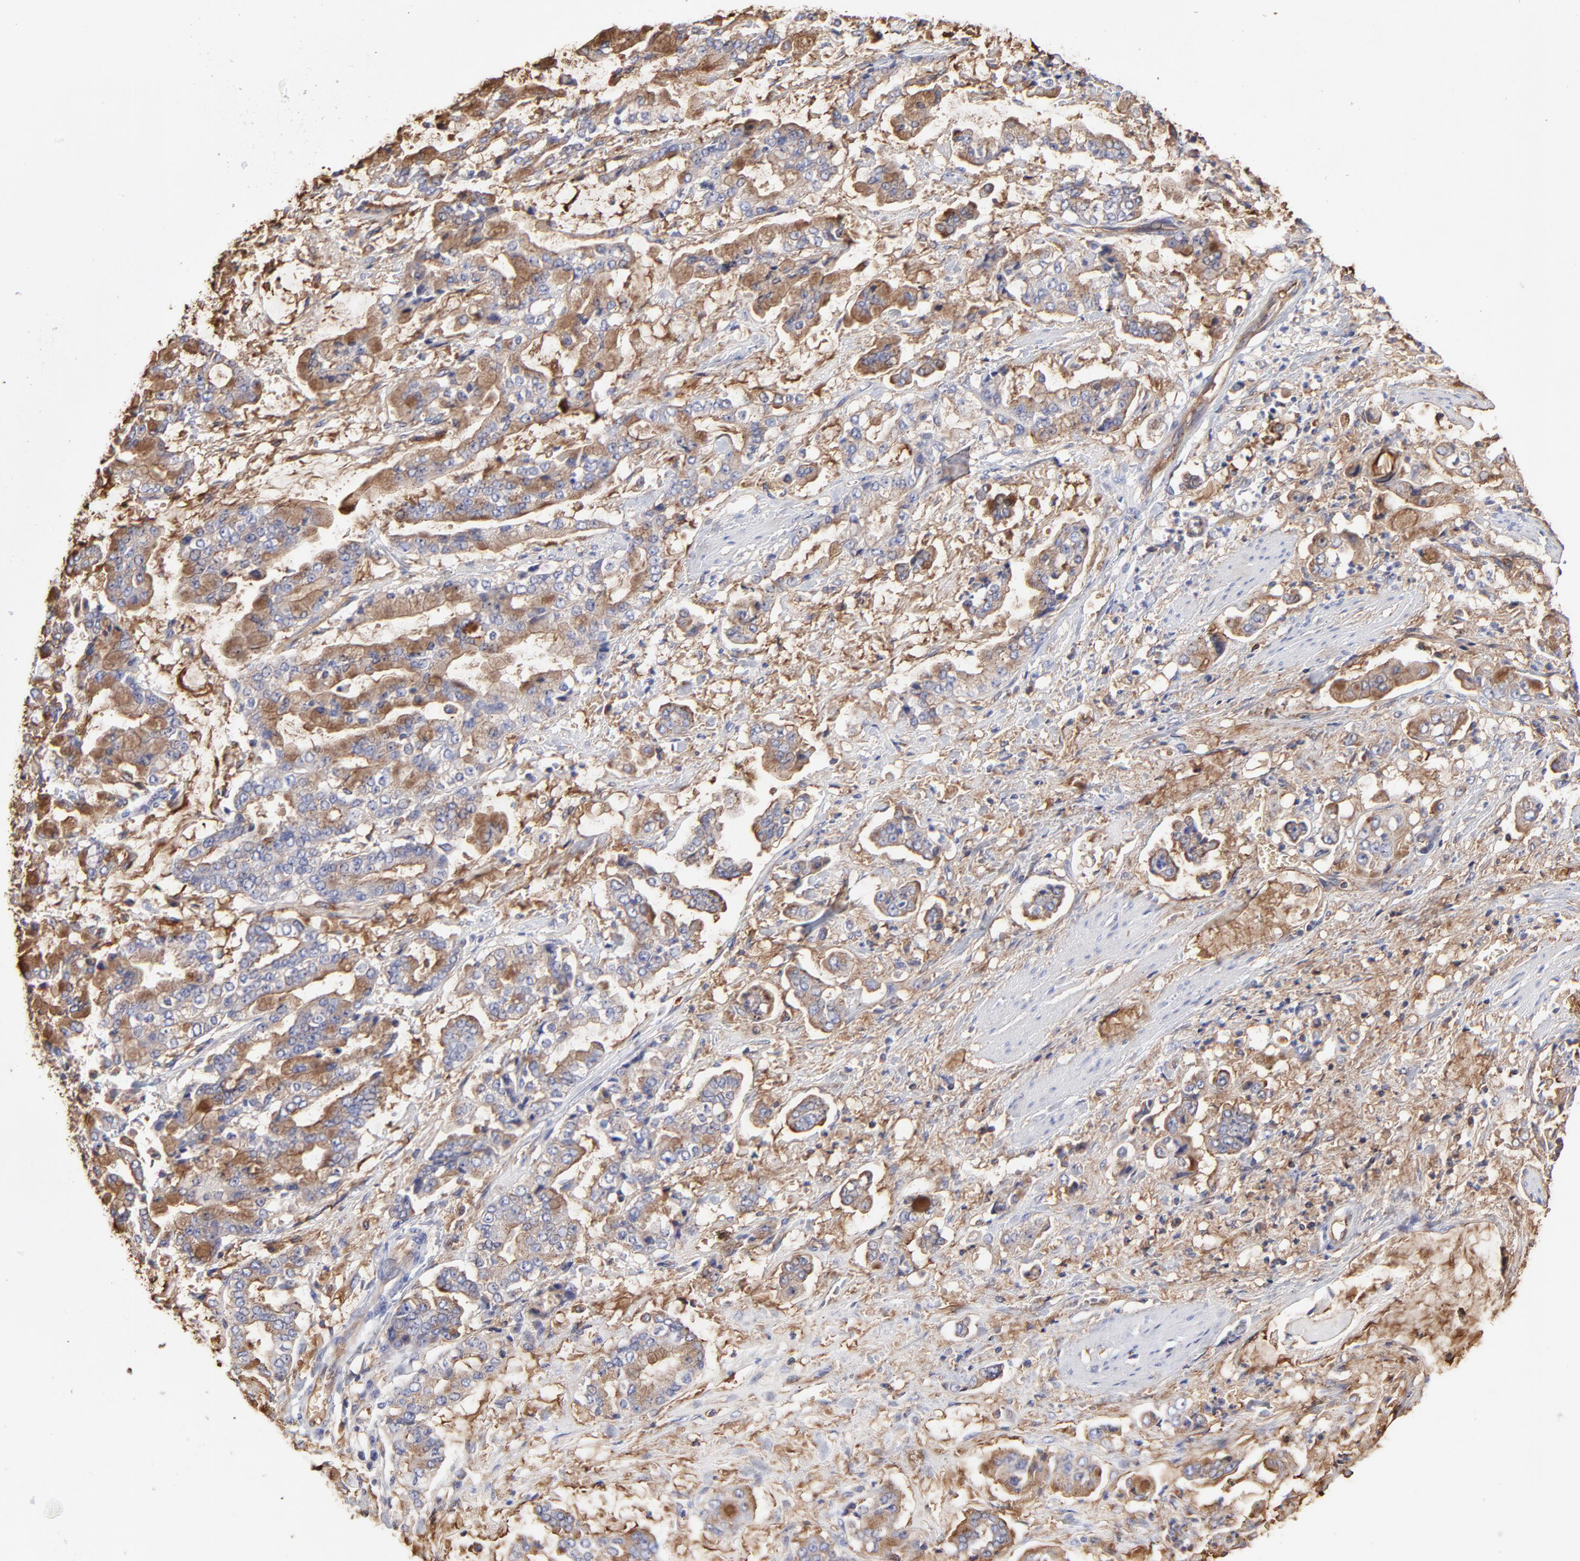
{"staining": {"intensity": "moderate", "quantity": ">75%", "location": "cytoplasmic/membranous"}, "tissue": "stomach cancer", "cell_type": "Tumor cells", "image_type": "cancer", "snomed": [{"axis": "morphology", "description": "Normal tissue, NOS"}, {"axis": "morphology", "description": "Adenocarcinoma, NOS"}, {"axis": "topography", "description": "Stomach, upper"}, {"axis": "topography", "description": "Stomach"}], "caption": "IHC staining of adenocarcinoma (stomach), which demonstrates medium levels of moderate cytoplasmic/membranous positivity in about >75% of tumor cells indicating moderate cytoplasmic/membranous protein expression. The staining was performed using DAB (brown) for protein detection and nuclei were counterstained in hematoxylin (blue).", "gene": "CD2AP", "patient": {"sex": "male", "age": 76}}